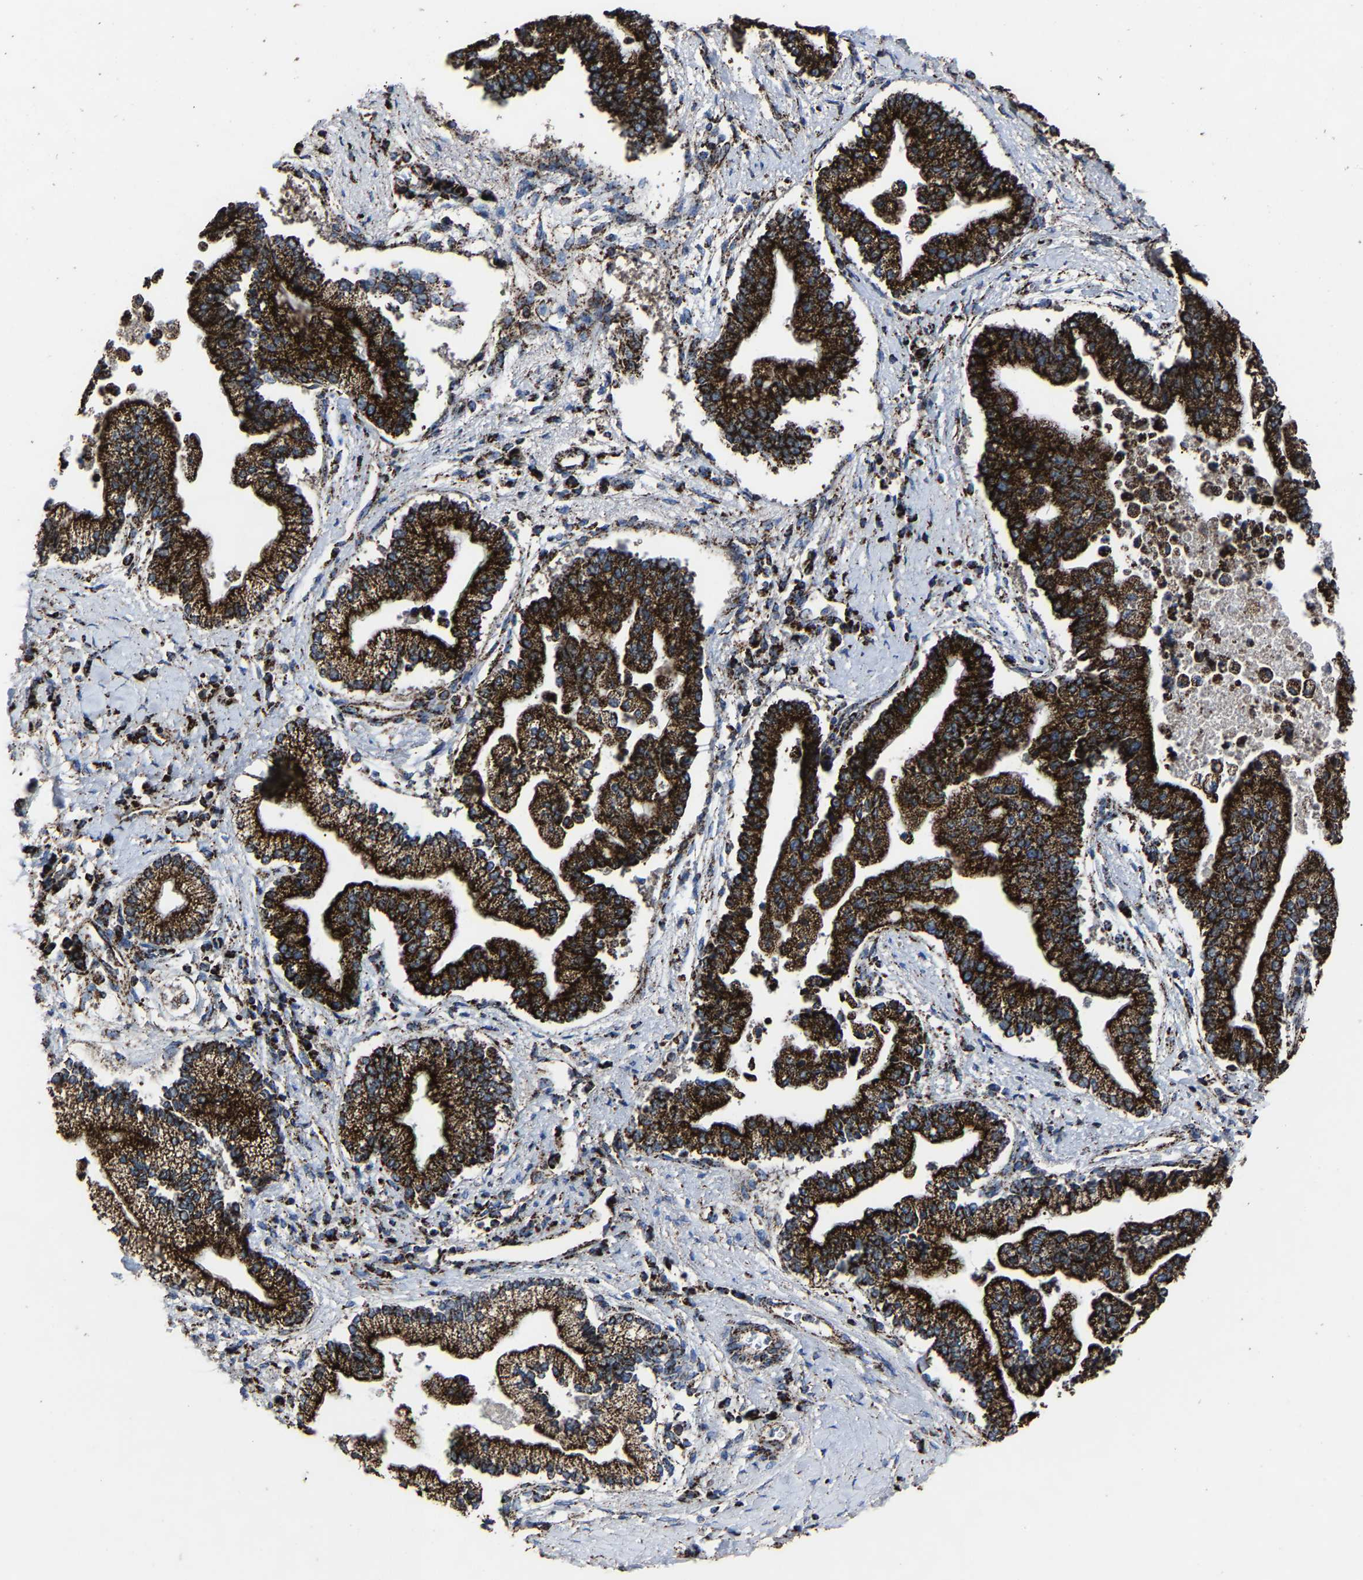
{"staining": {"intensity": "strong", "quantity": ">75%", "location": "cytoplasmic/membranous"}, "tissue": "liver cancer", "cell_type": "Tumor cells", "image_type": "cancer", "snomed": [{"axis": "morphology", "description": "Cholangiocarcinoma"}, {"axis": "topography", "description": "Liver"}], "caption": "Human cholangiocarcinoma (liver) stained with a brown dye exhibits strong cytoplasmic/membranous positive expression in approximately >75% of tumor cells.", "gene": "NDUFV3", "patient": {"sex": "male", "age": 50}}